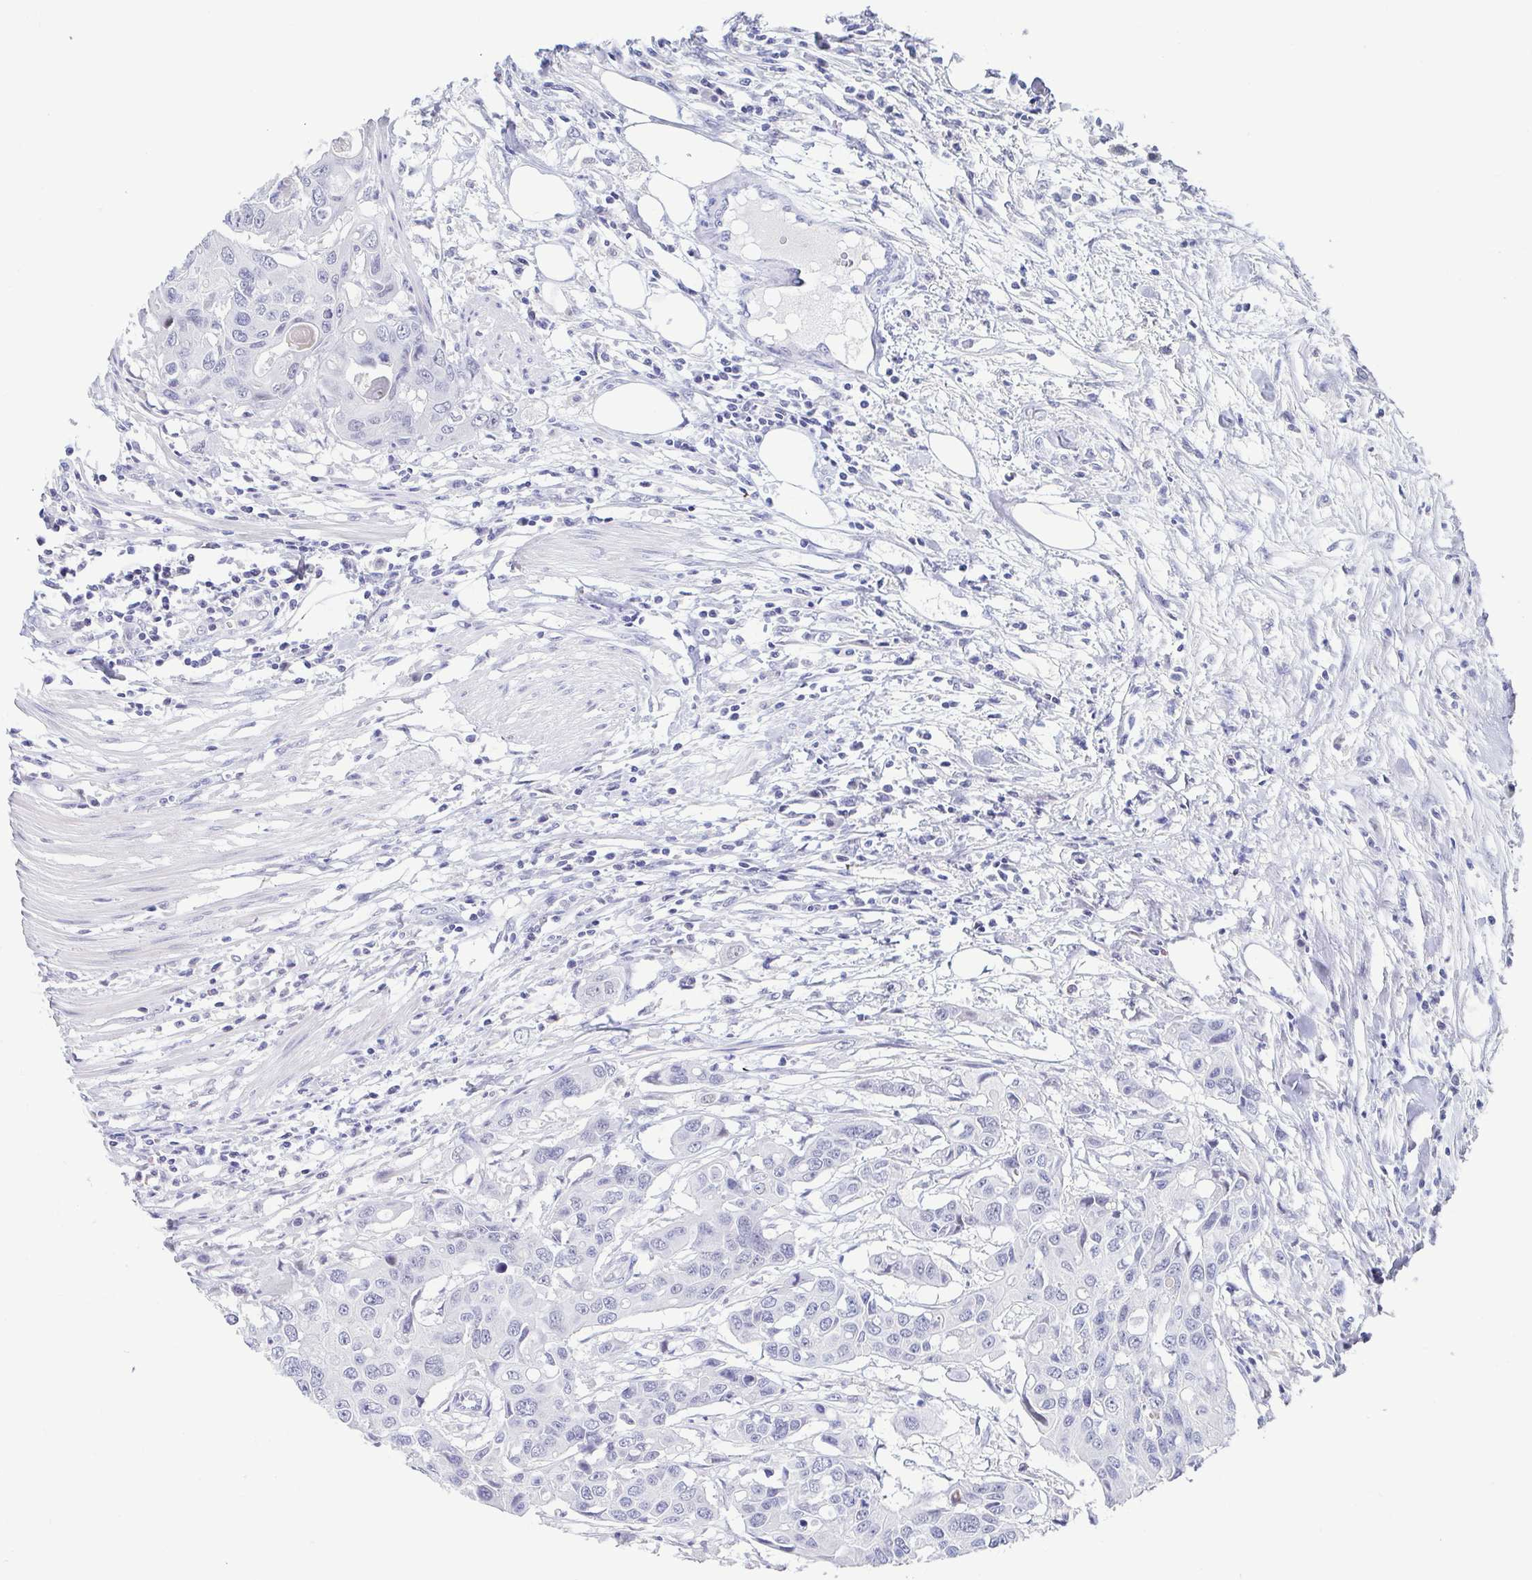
{"staining": {"intensity": "negative", "quantity": "none", "location": "none"}, "tissue": "colorectal cancer", "cell_type": "Tumor cells", "image_type": "cancer", "snomed": [{"axis": "morphology", "description": "Adenocarcinoma, NOS"}, {"axis": "topography", "description": "Colon"}], "caption": "Immunohistochemistry (IHC) micrograph of neoplastic tissue: colorectal adenocarcinoma stained with DAB (3,3'-diaminobenzidine) demonstrates no significant protein staining in tumor cells. (DAB IHC visualized using brightfield microscopy, high magnification).", "gene": "PERM1", "patient": {"sex": "male", "age": 77}}